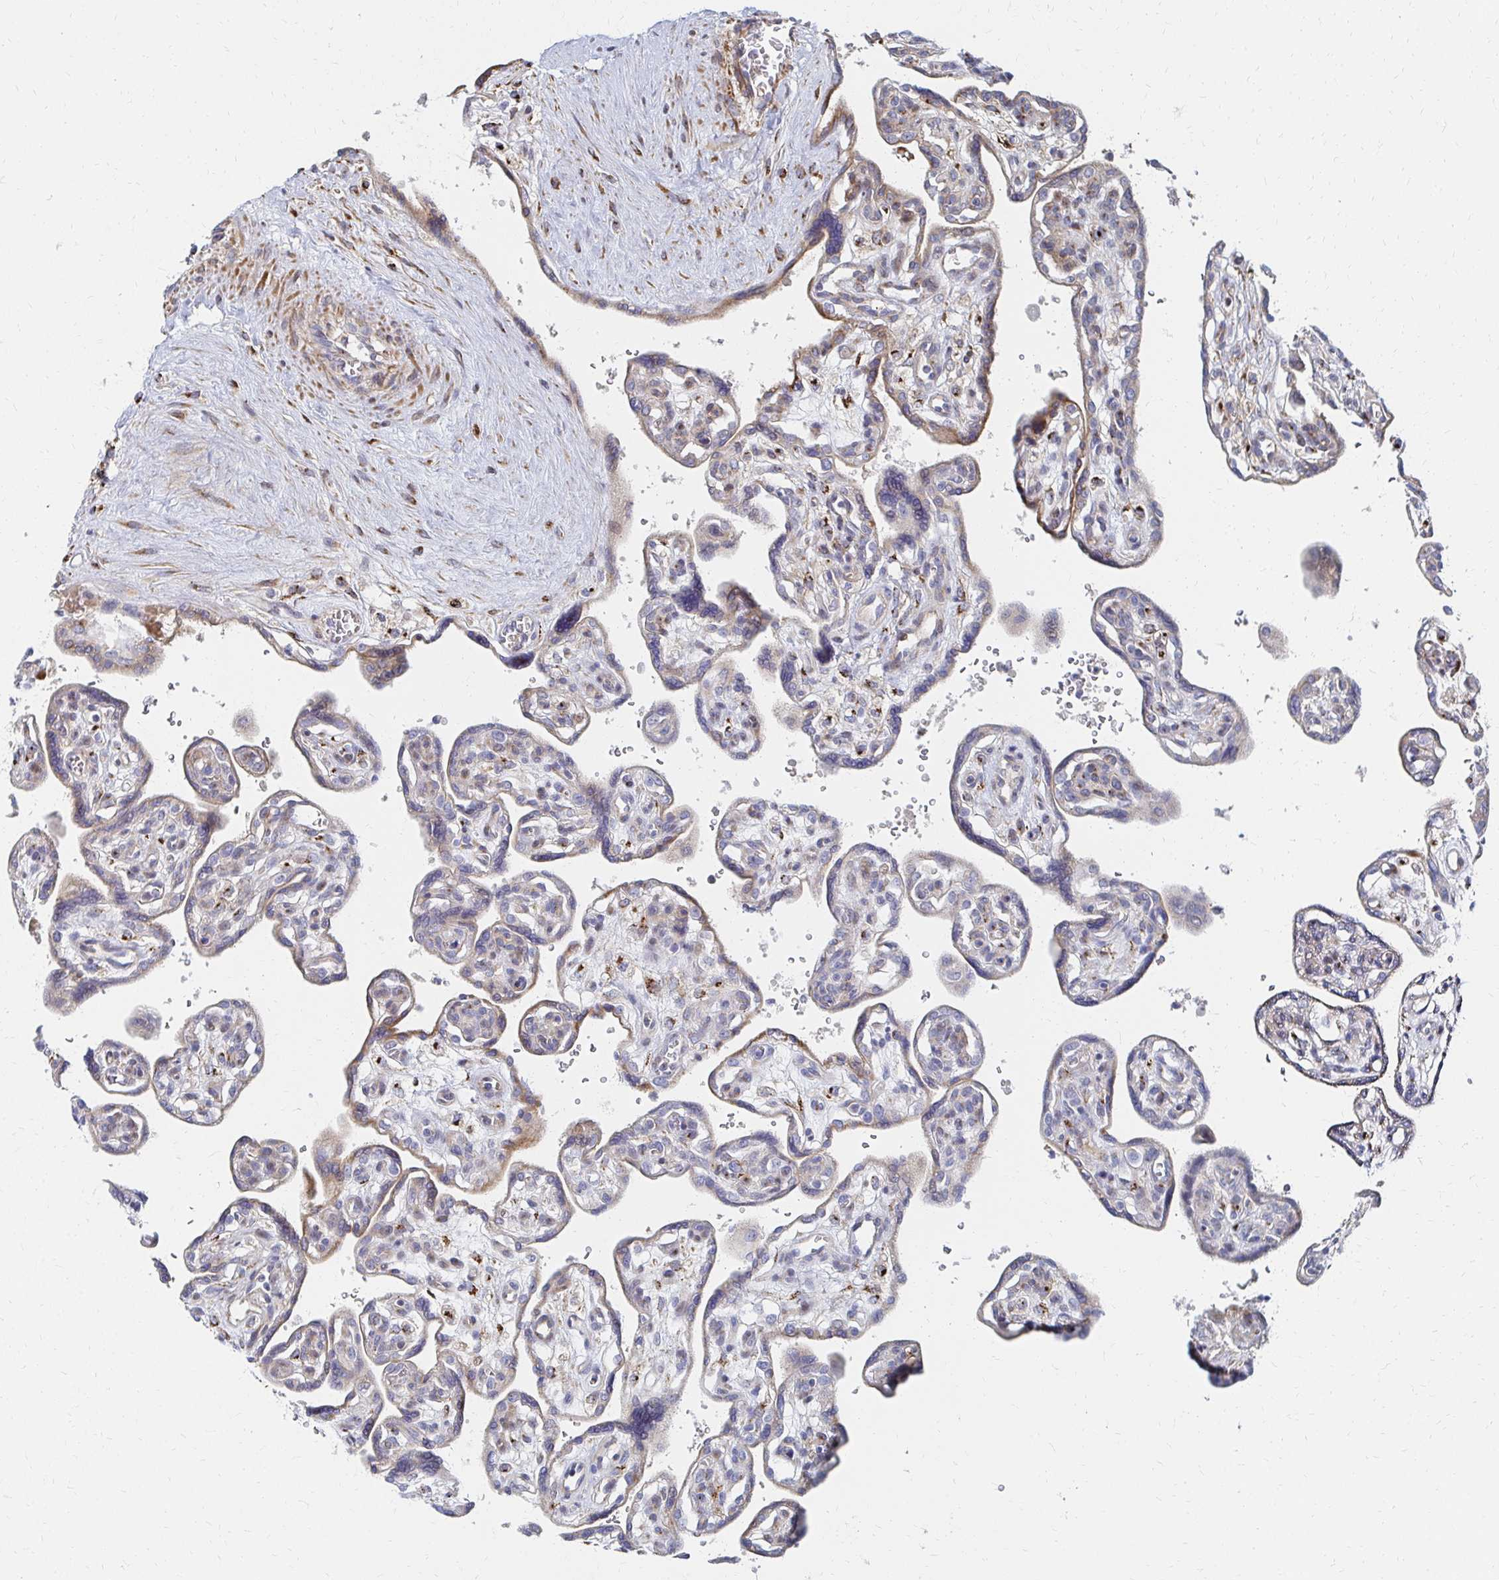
{"staining": {"intensity": "strong", "quantity": ">75%", "location": "cytoplasmic/membranous"}, "tissue": "placenta", "cell_type": "Decidual cells", "image_type": "normal", "snomed": [{"axis": "morphology", "description": "Normal tissue, NOS"}, {"axis": "topography", "description": "Placenta"}], "caption": "An IHC image of unremarkable tissue is shown. Protein staining in brown shows strong cytoplasmic/membranous positivity in placenta within decidual cells.", "gene": "MAN1A1", "patient": {"sex": "female", "age": 39}}